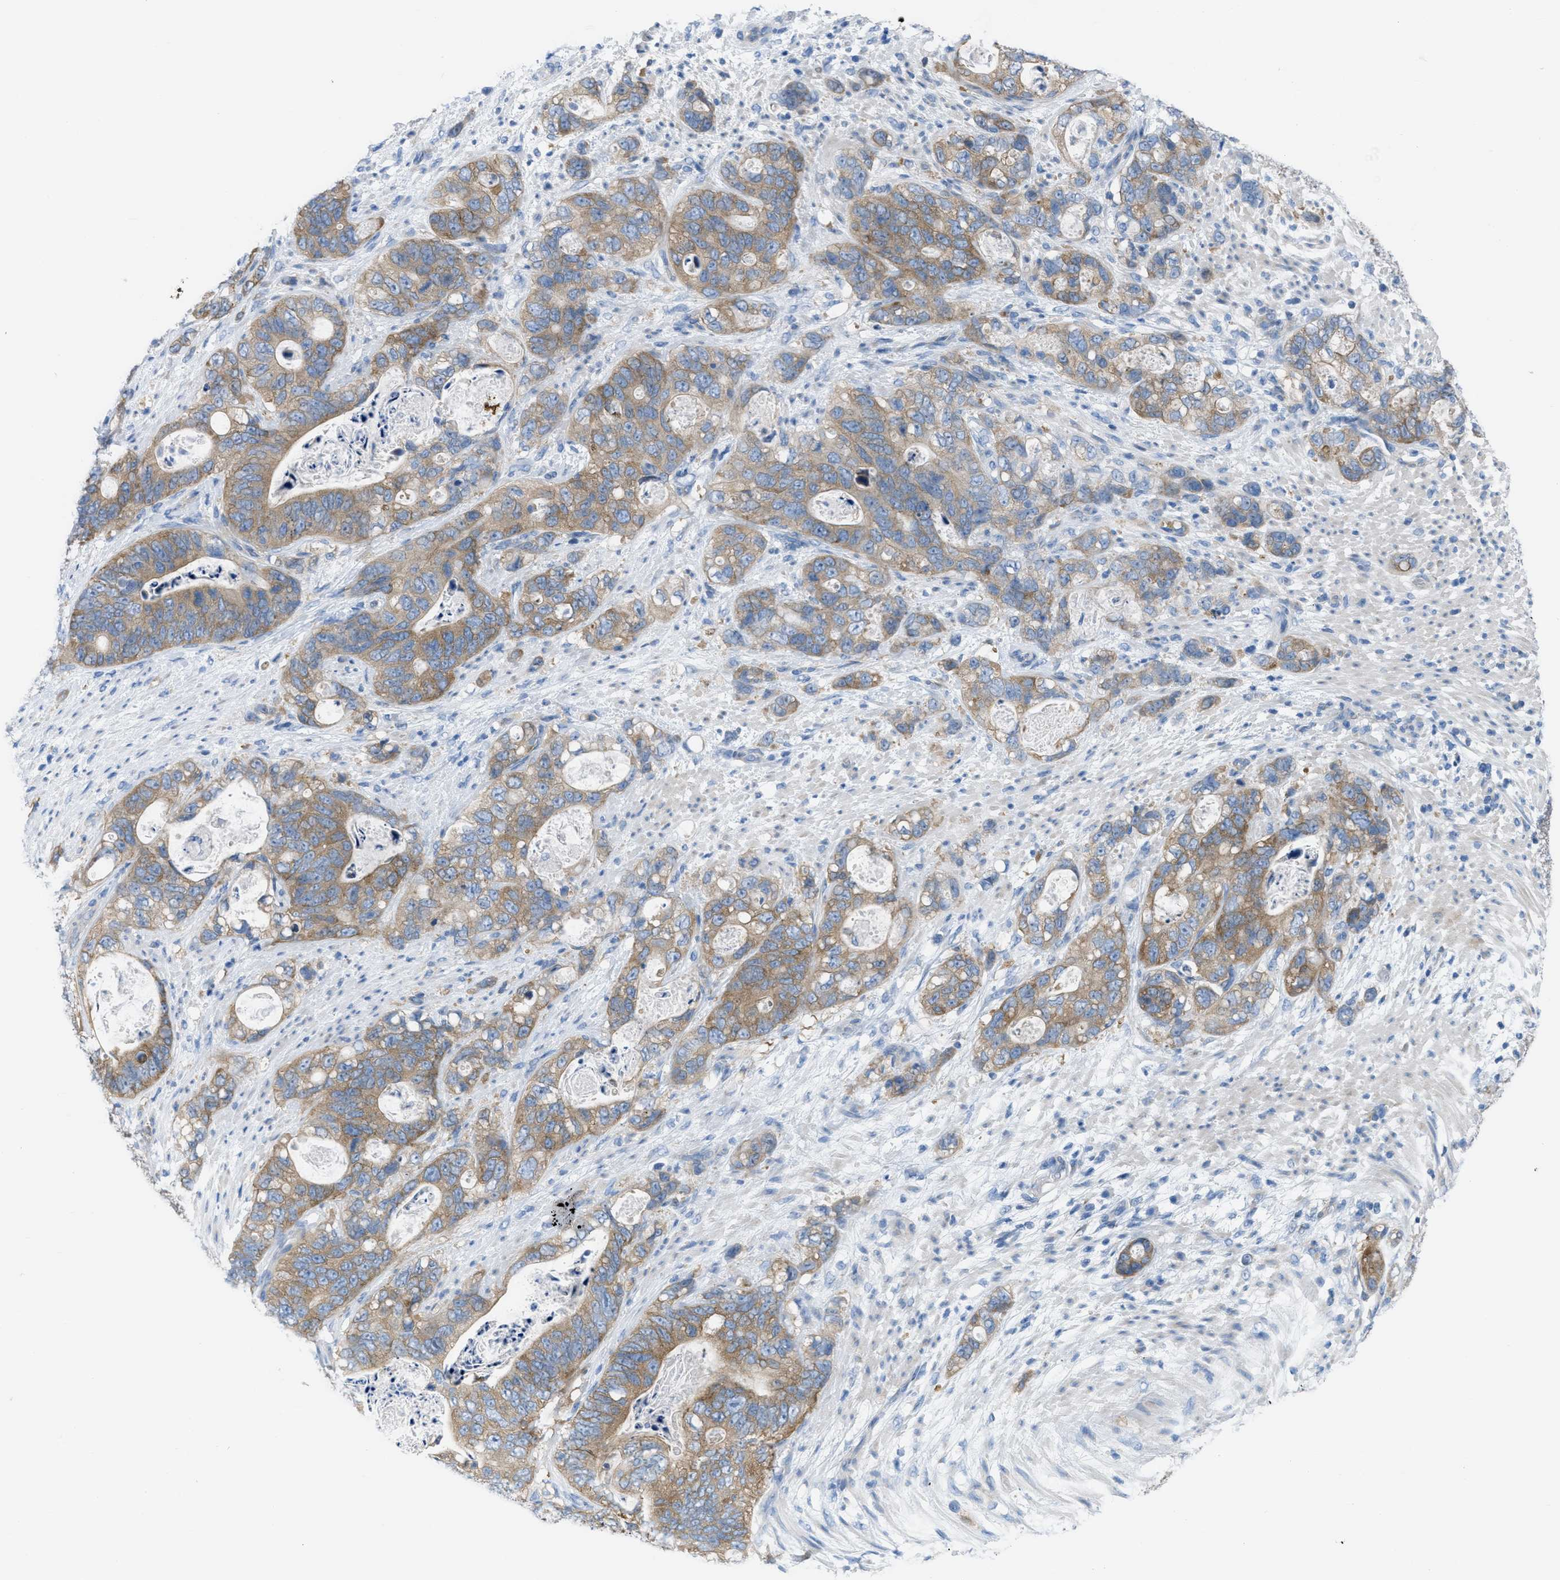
{"staining": {"intensity": "moderate", "quantity": ">75%", "location": "cytoplasmic/membranous"}, "tissue": "stomach cancer", "cell_type": "Tumor cells", "image_type": "cancer", "snomed": [{"axis": "morphology", "description": "Normal tissue, NOS"}, {"axis": "morphology", "description": "Adenocarcinoma, NOS"}, {"axis": "topography", "description": "Stomach"}], "caption": "Adenocarcinoma (stomach) stained with a brown dye displays moderate cytoplasmic/membranous positive staining in approximately >75% of tumor cells.", "gene": "ASGR1", "patient": {"sex": "female", "age": 89}}